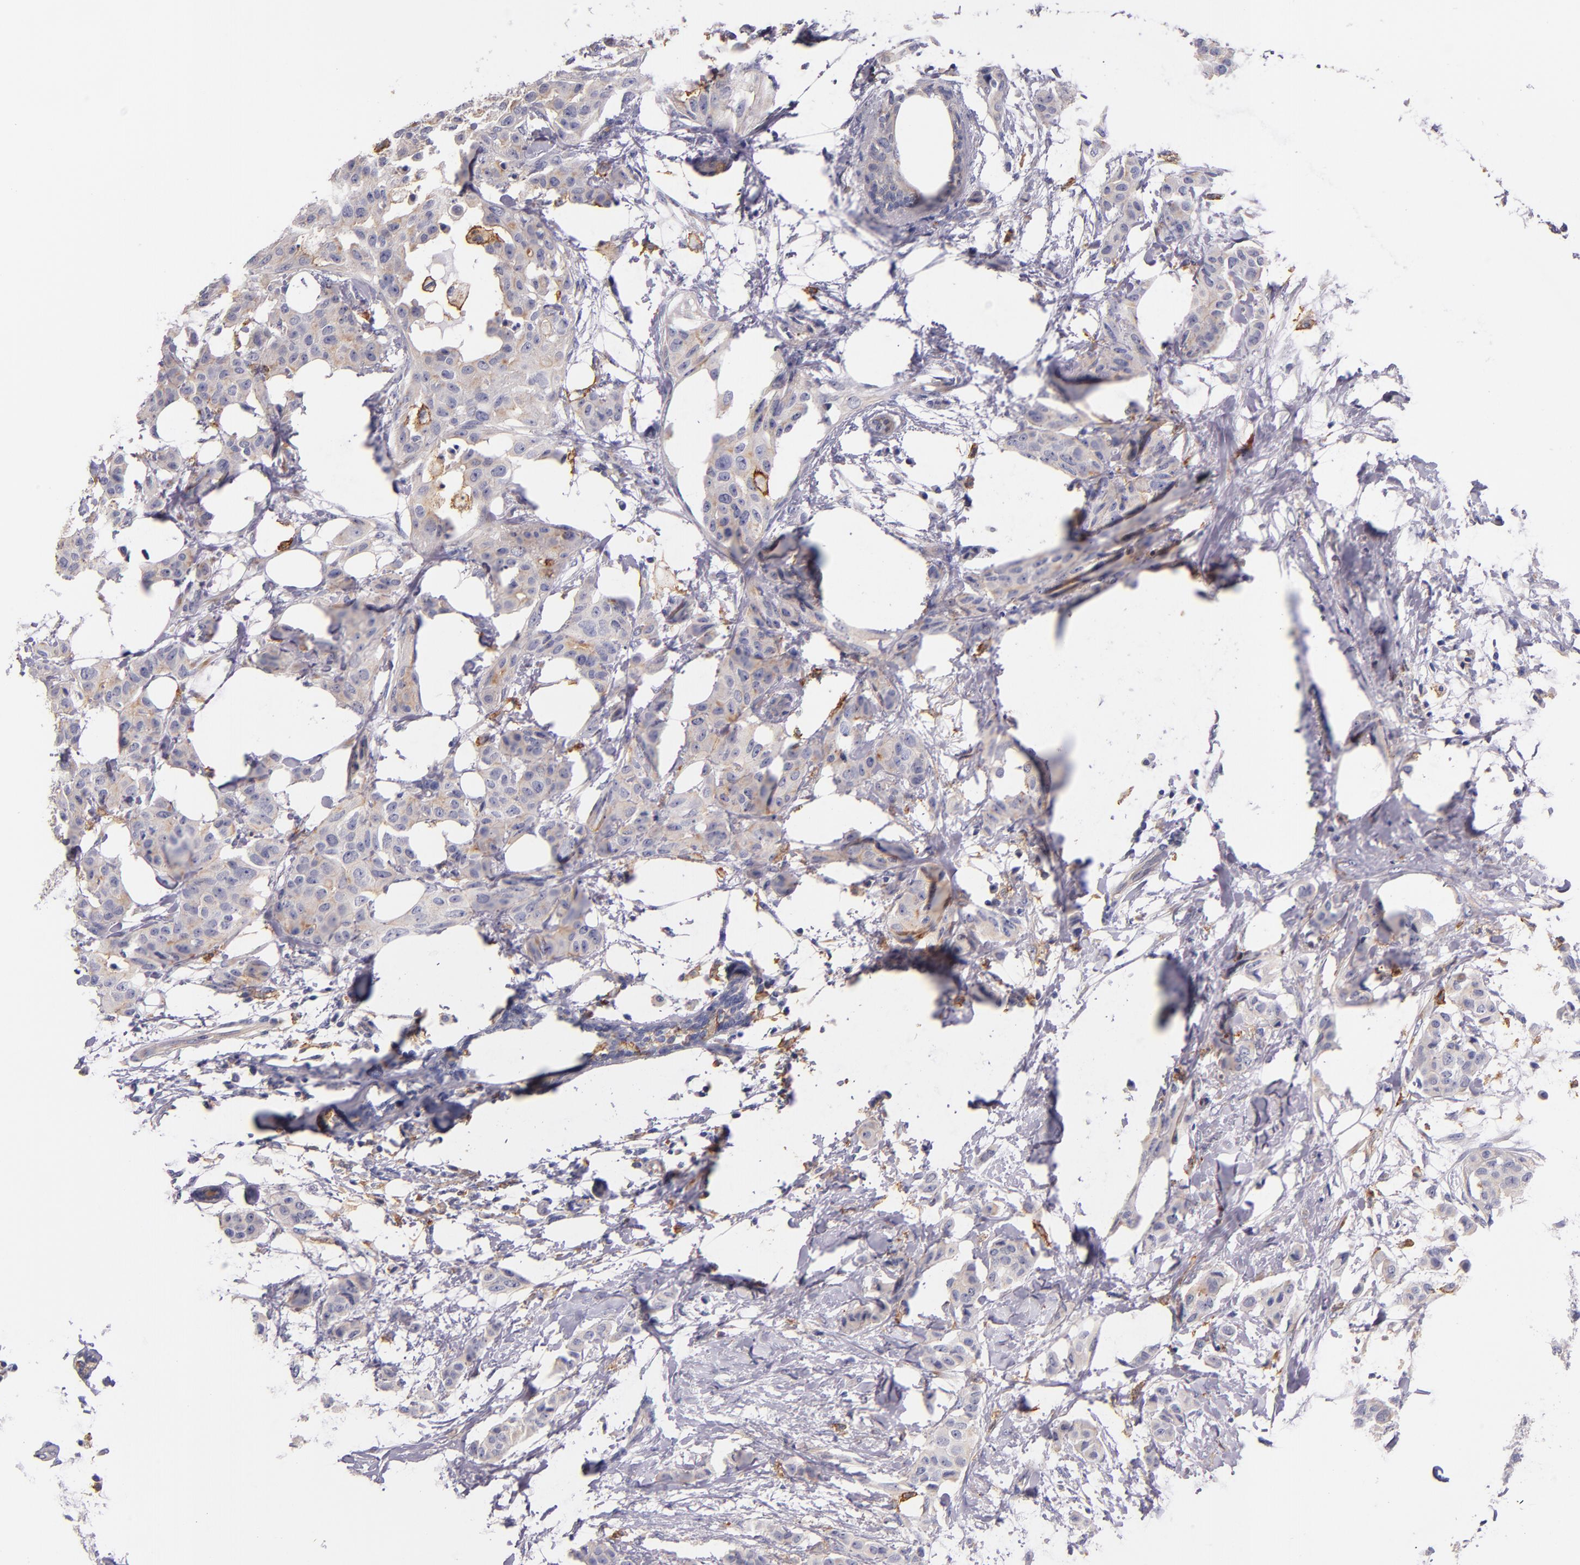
{"staining": {"intensity": "weak", "quantity": "<25%", "location": "cytoplasmic/membranous"}, "tissue": "breast cancer", "cell_type": "Tumor cells", "image_type": "cancer", "snomed": [{"axis": "morphology", "description": "Duct carcinoma"}, {"axis": "topography", "description": "Breast"}], "caption": "DAB immunohistochemical staining of human breast intraductal carcinoma demonstrates no significant staining in tumor cells.", "gene": "C5AR1", "patient": {"sex": "female", "age": 40}}